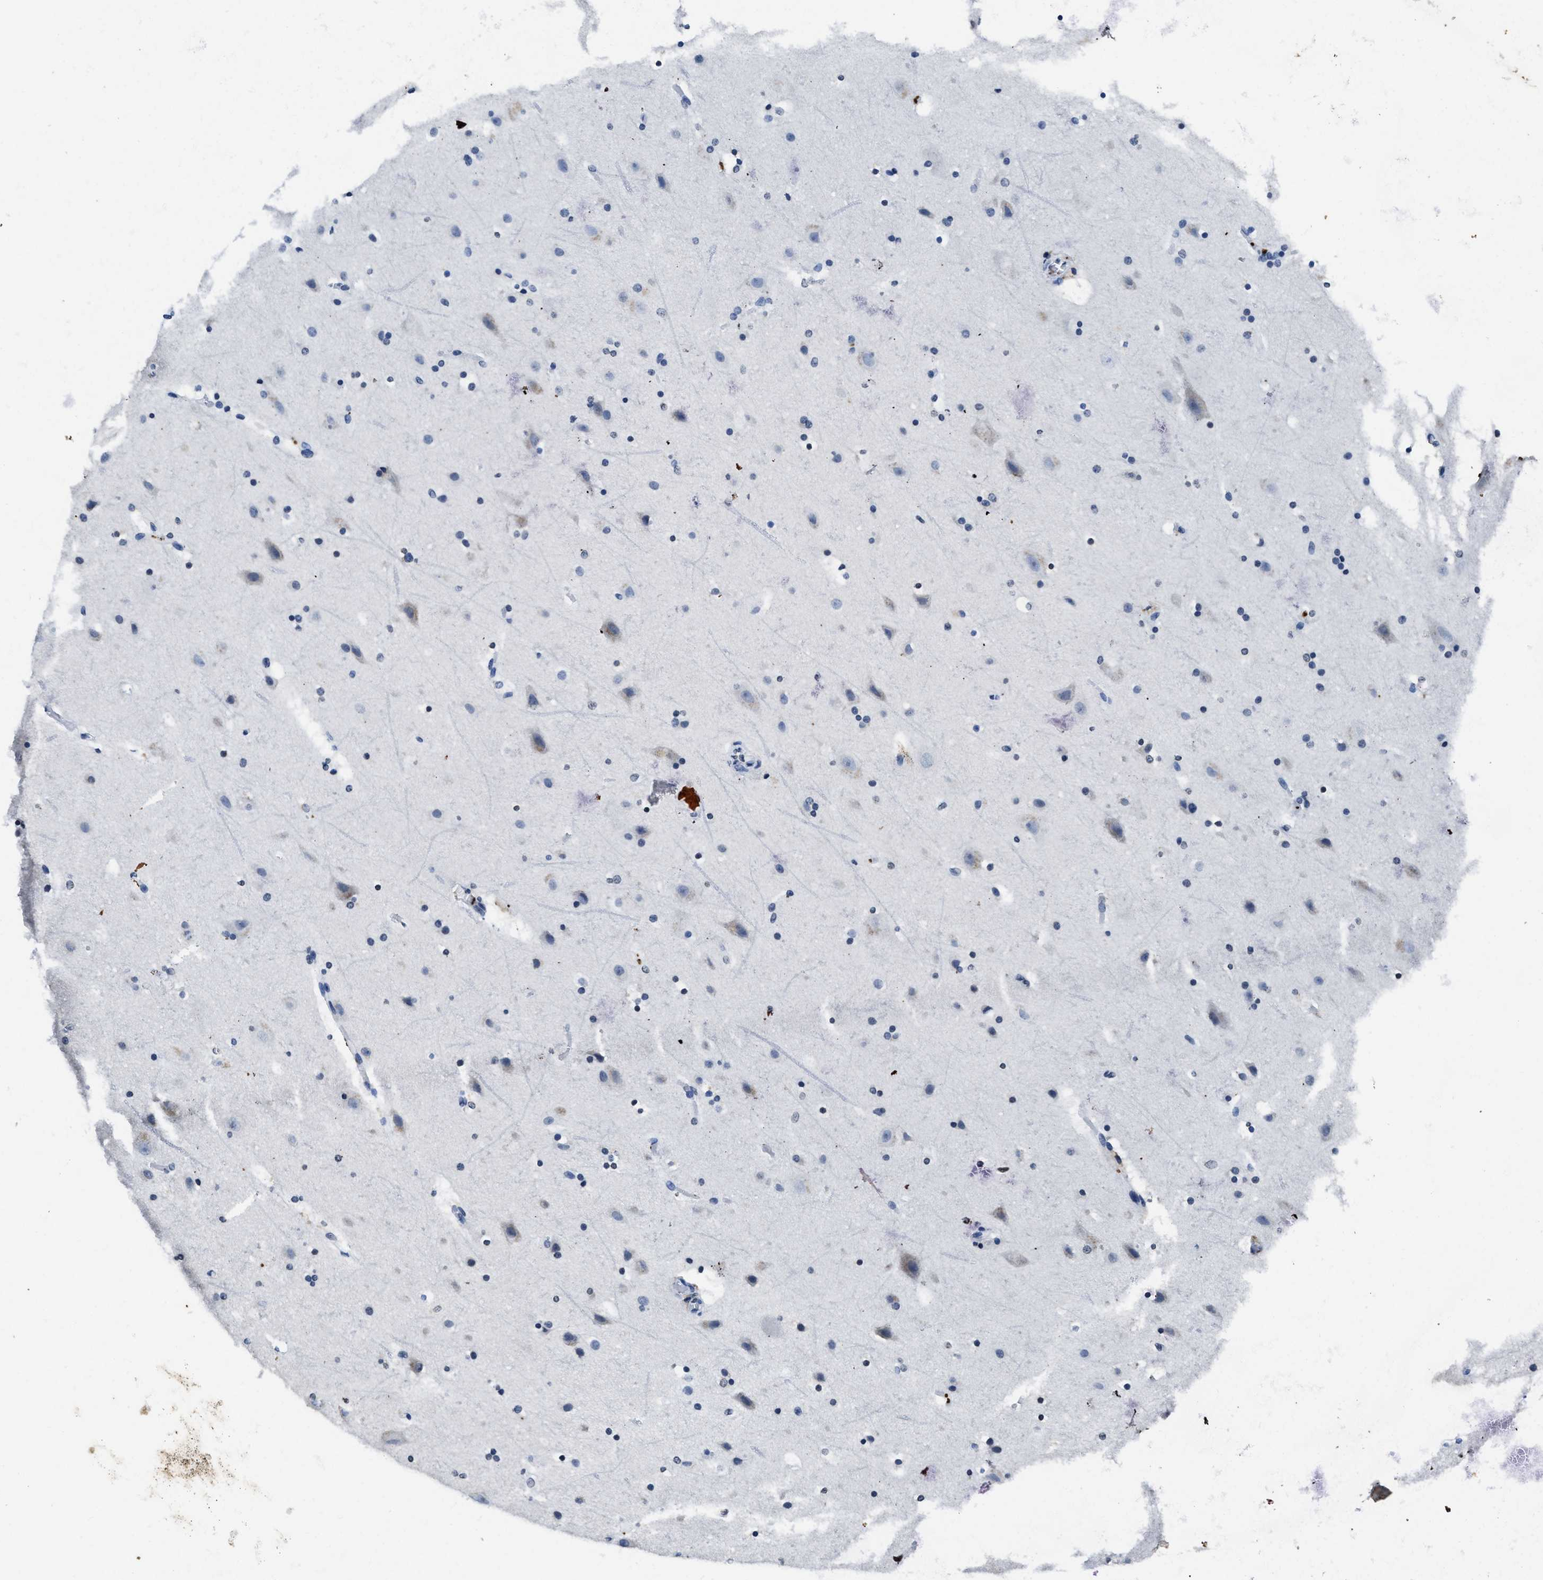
{"staining": {"intensity": "negative", "quantity": "none", "location": "none"}, "tissue": "cerebral cortex", "cell_type": "Endothelial cells", "image_type": "normal", "snomed": [{"axis": "morphology", "description": "Normal tissue, NOS"}, {"axis": "topography", "description": "Cerebral cortex"}], "caption": "DAB (3,3'-diaminobenzidine) immunohistochemical staining of benign human cerebral cortex exhibits no significant staining in endothelial cells.", "gene": "ITGA2B", "patient": {"sex": "male", "age": 45}}